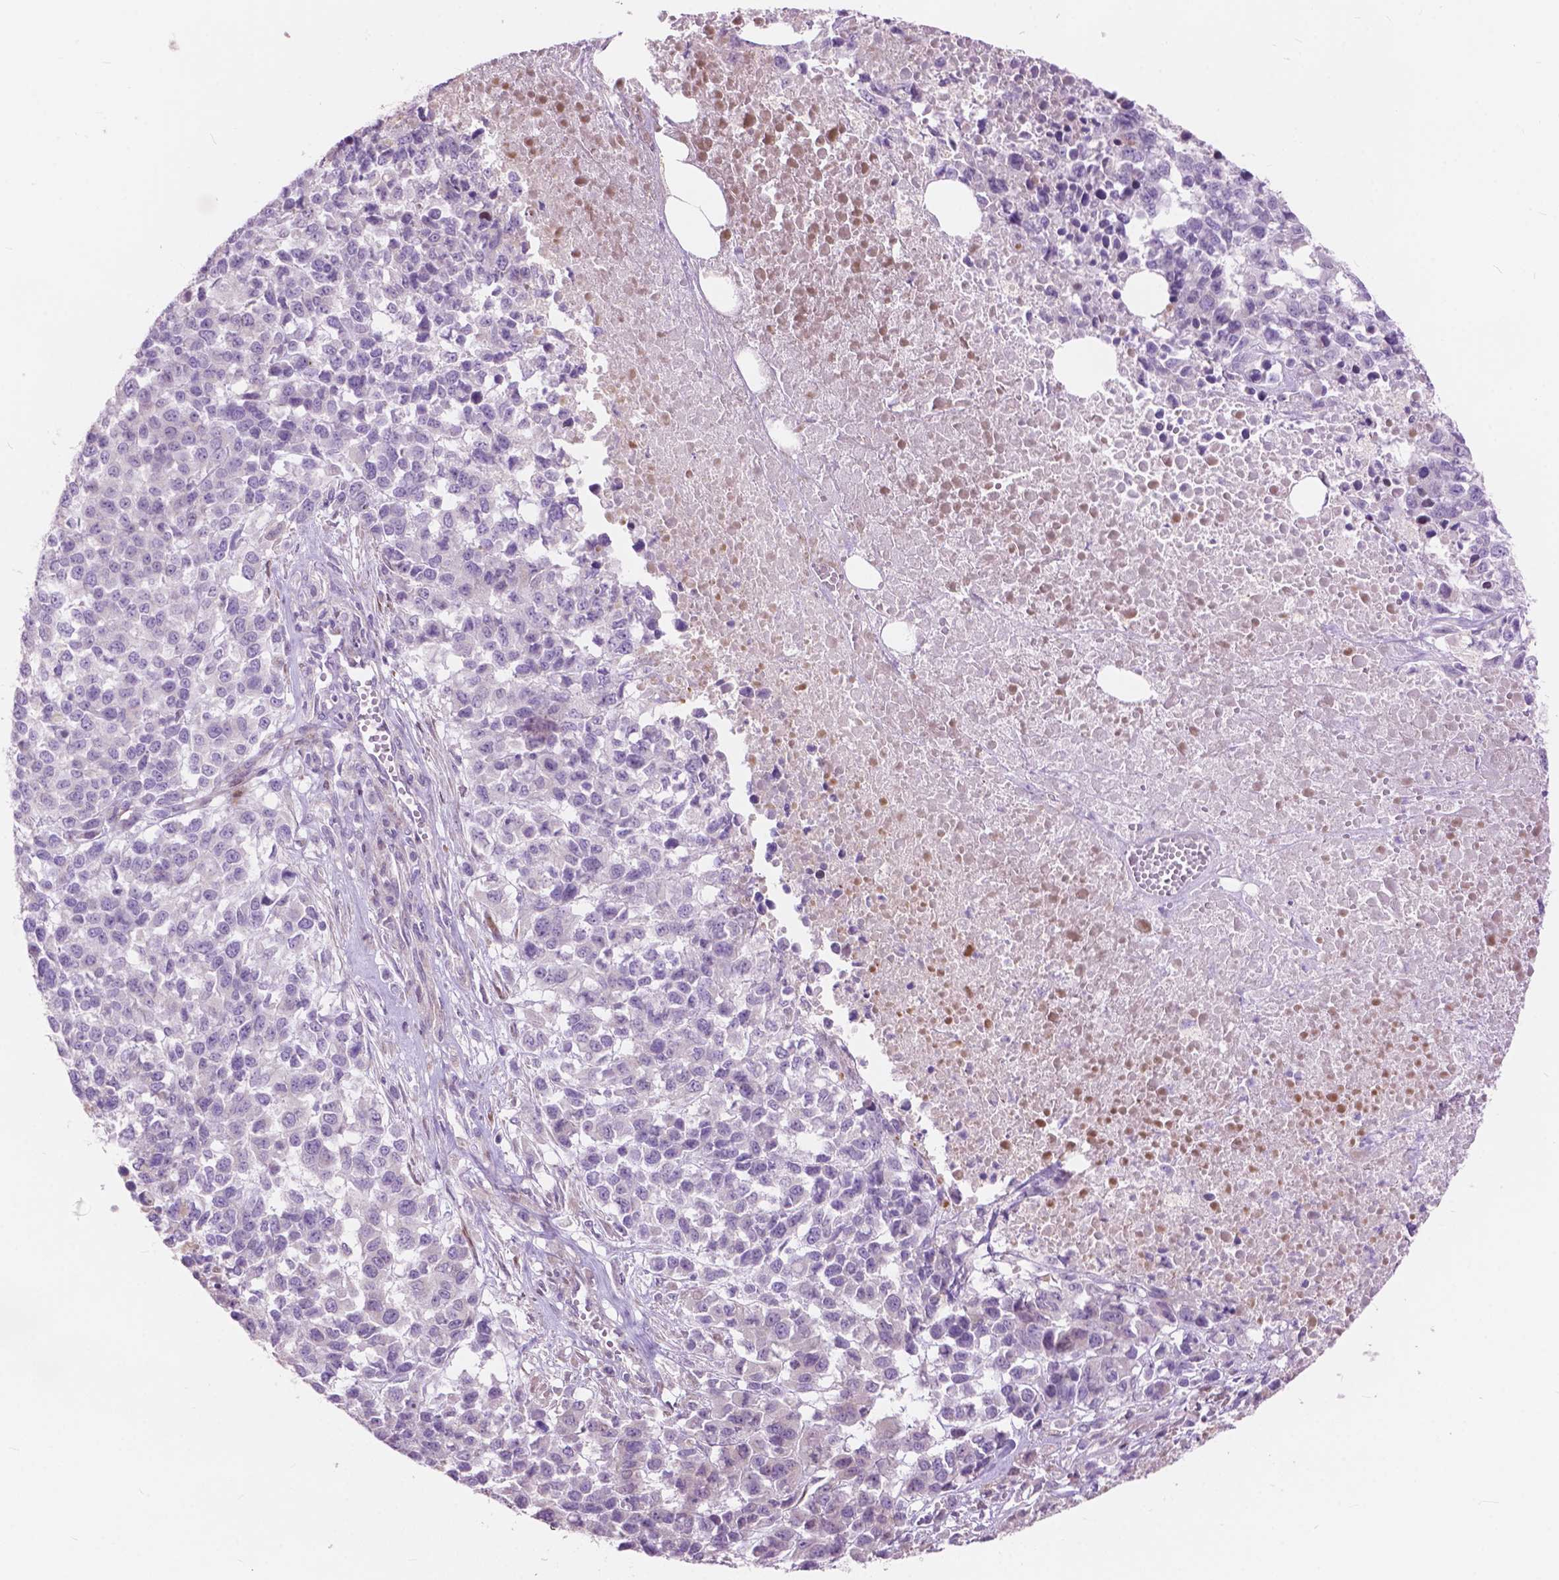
{"staining": {"intensity": "negative", "quantity": "none", "location": "none"}, "tissue": "melanoma", "cell_type": "Tumor cells", "image_type": "cancer", "snomed": [{"axis": "morphology", "description": "Malignant melanoma, Metastatic site"}, {"axis": "topography", "description": "Skin"}], "caption": "Immunohistochemistry photomicrograph of neoplastic tissue: malignant melanoma (metastatic site) stained with DAB shows no significant protein expression in tumor cells. Nuclei are stained in blue.", "gene": "MORN1", "patient": {"sex": "male", "age": 84}}